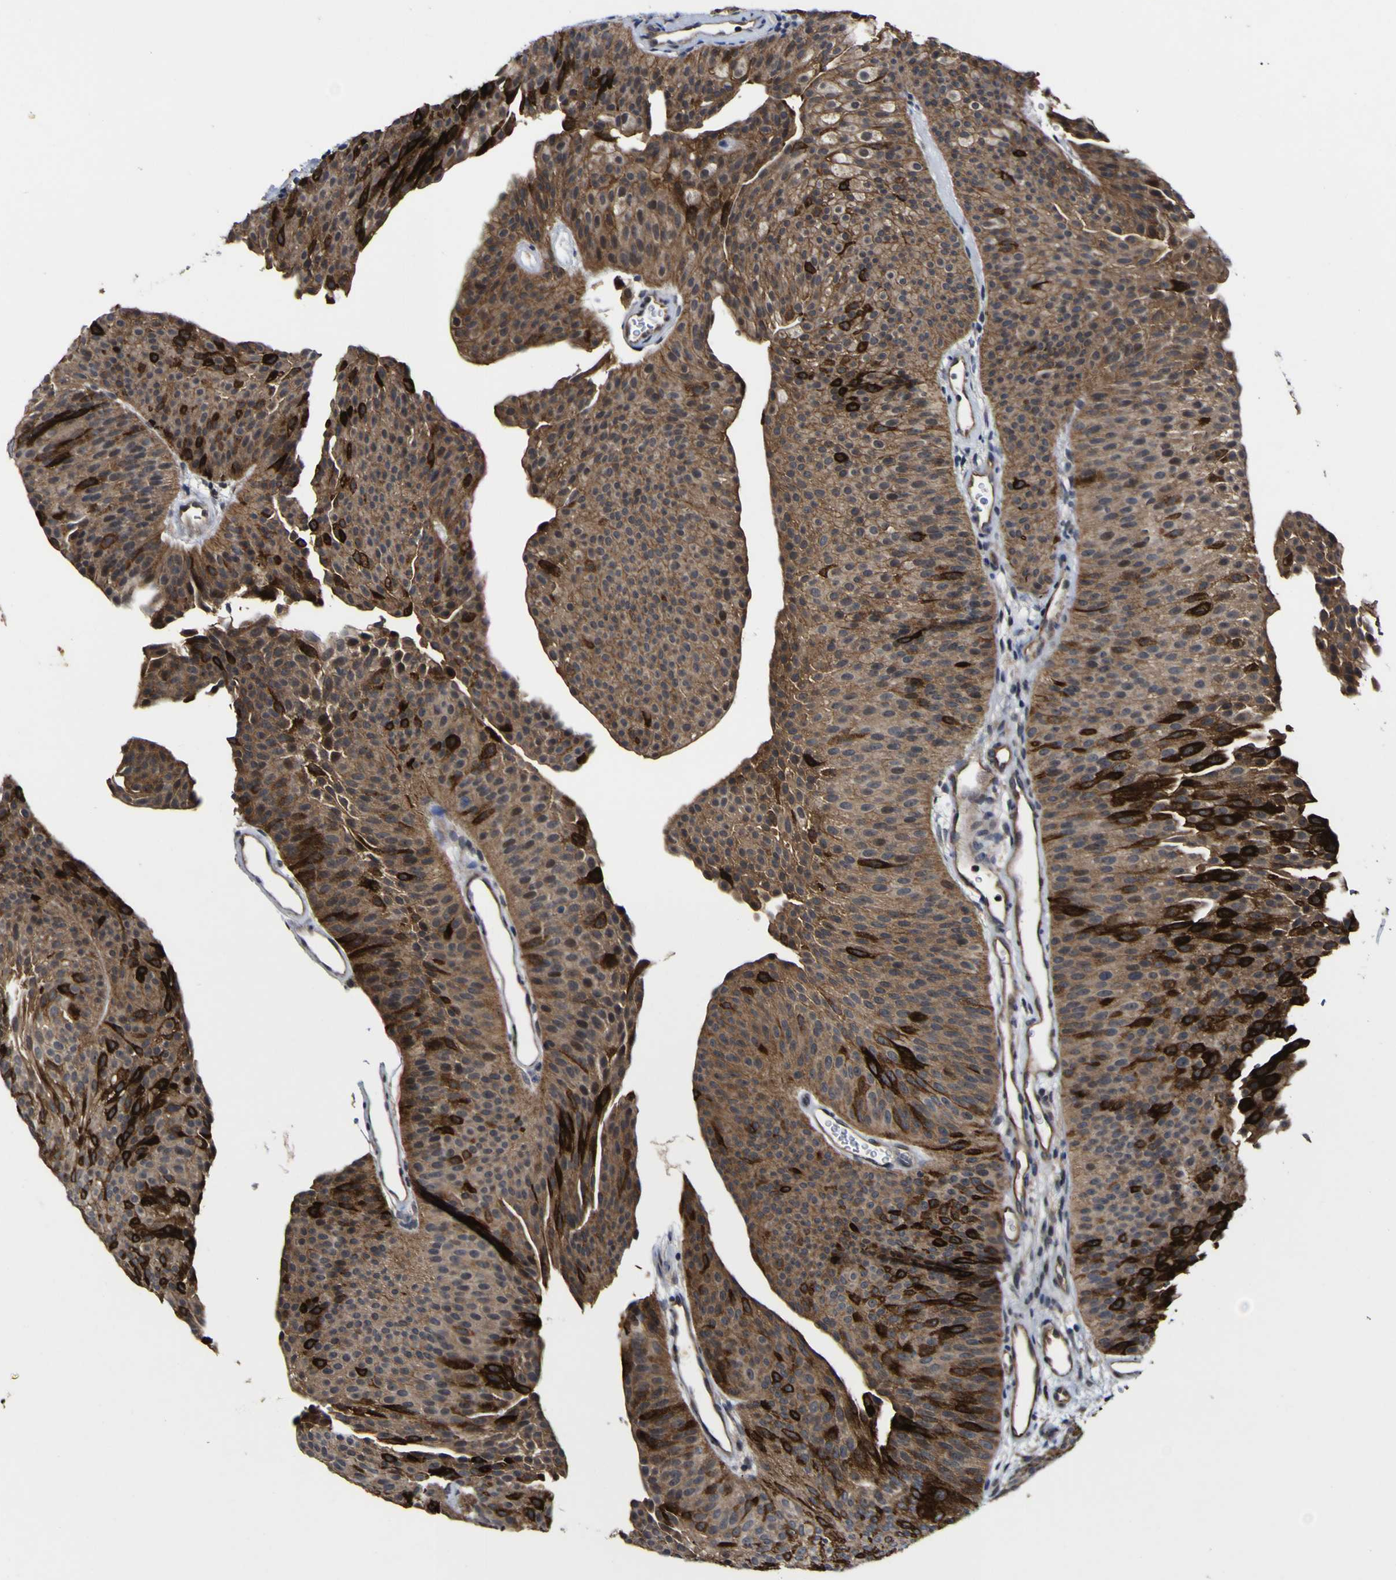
{"staining": {"intensity": "strong", "quantity": ">75%", "location": "cytoplasmic/membranous"}, "tissue": "urothelial cancer", "cell_type": "Tumor cells", "image_type": "cancer", "snomed": [{"axis": "morphology", "description": "Urothelial carcinoma, Low grade"}, {"axis": "topography", "description": "Urinary bladder"}], "caption": "Immunohistochemical staining of urothelial carcinoma (low-grade) displays strong cytoplasmic/membranous protein positivity in about >75% of tumor cells.", "gene": "CCL2", "patient": {"sex": "female", "age": 60}}